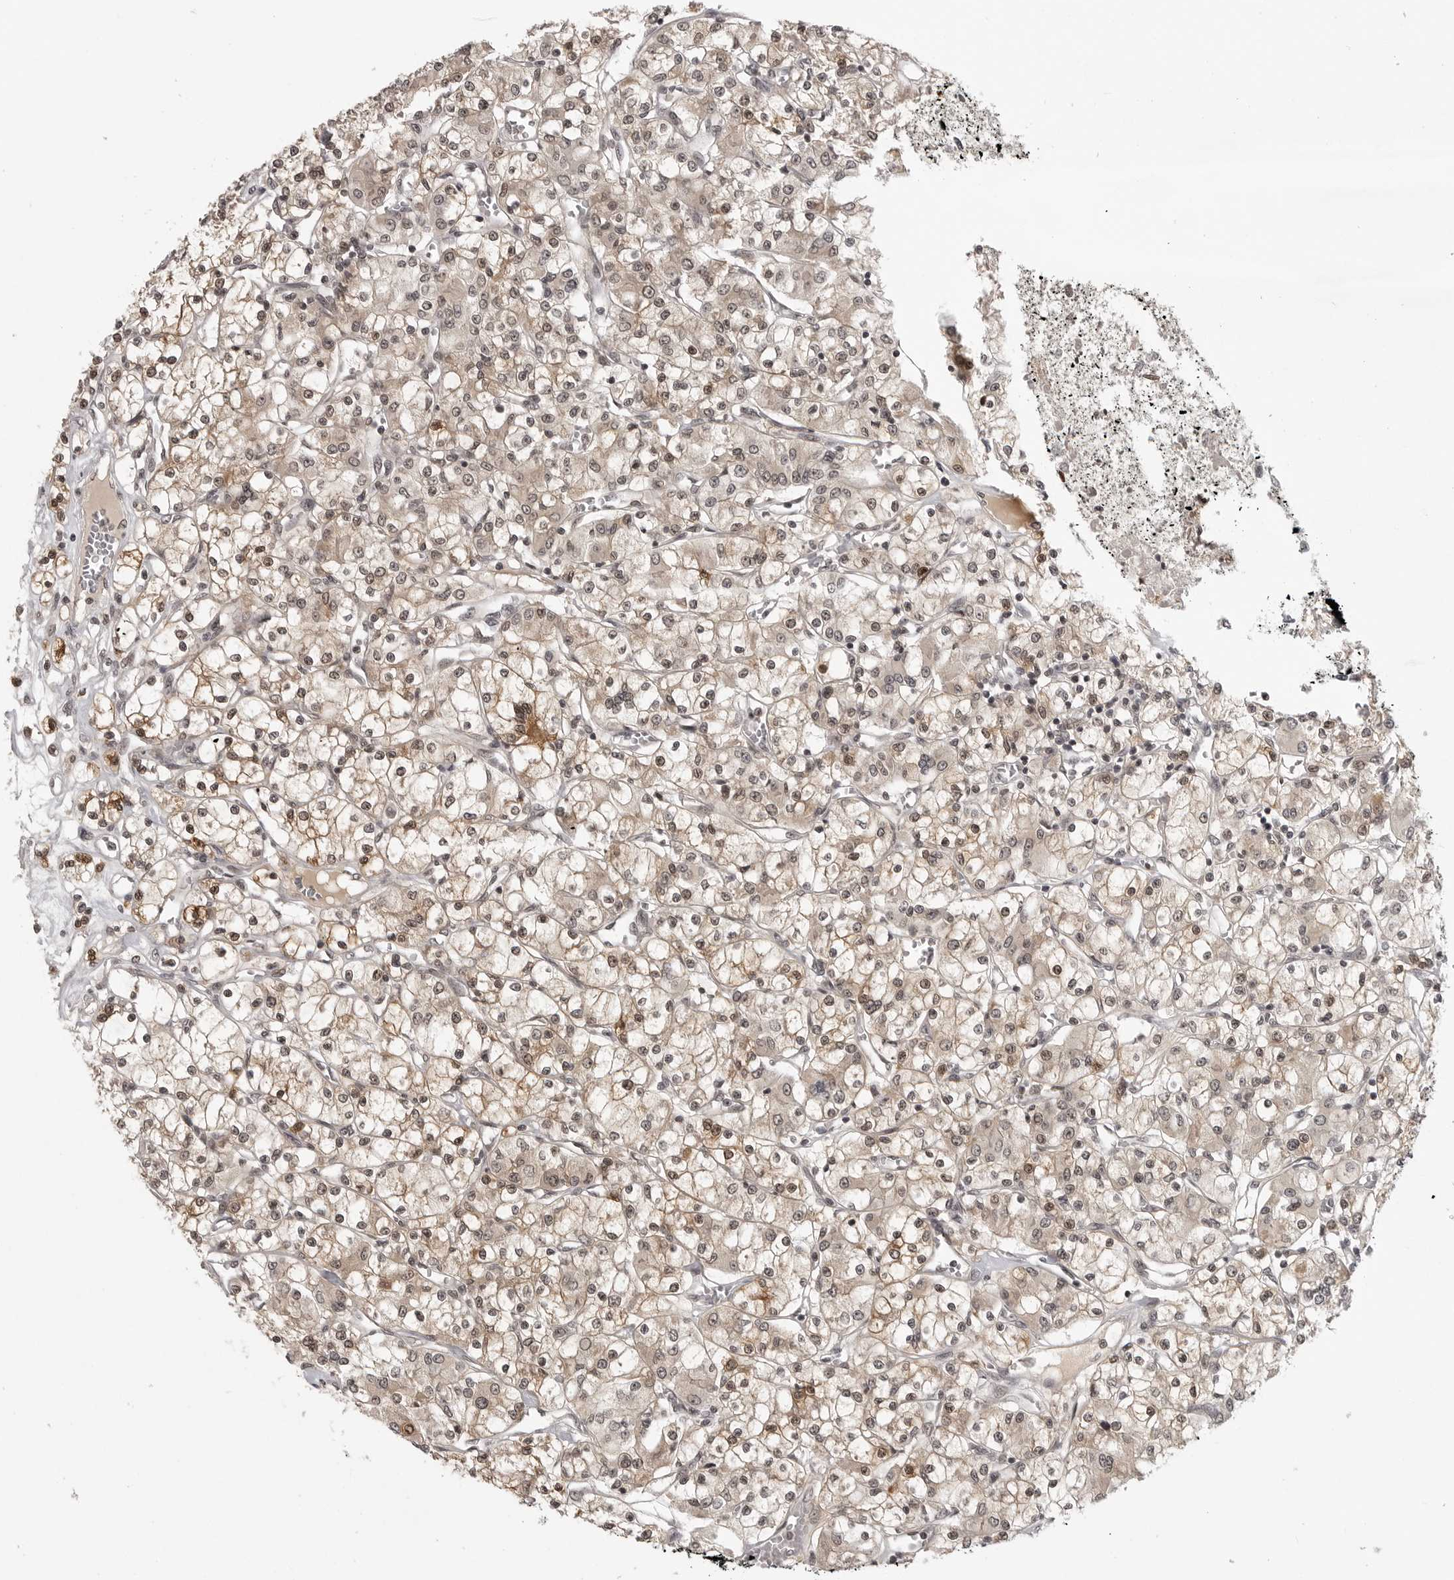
{"staining": {"intensity": "moderate", "quantity": ">75%", "location": "cytoplasmic/membranous,nuclear"}, "tissue": "renal cancer", "cell_type": "Tumor cells", "image_type": "cancer", "snomed": [{"axis": "morphology", "description": "Adenocarcinoma, NOS"}, {"axis": "topography", "description": "Kidney"}], "caption": "The image demonstrates a brown stain indicating the presence of a protein in the cytoplasmic/membranous and nuclear of tumor cells in adenocarcinoma (renal). (Stains: DAB (3,3'-diaminobenzidine) in brown, nuclei in blue, Microscopy: brightfield microscopy at high magnification).", "gene": "PEG3", "patient": {"sex": "female", "age": 59}}